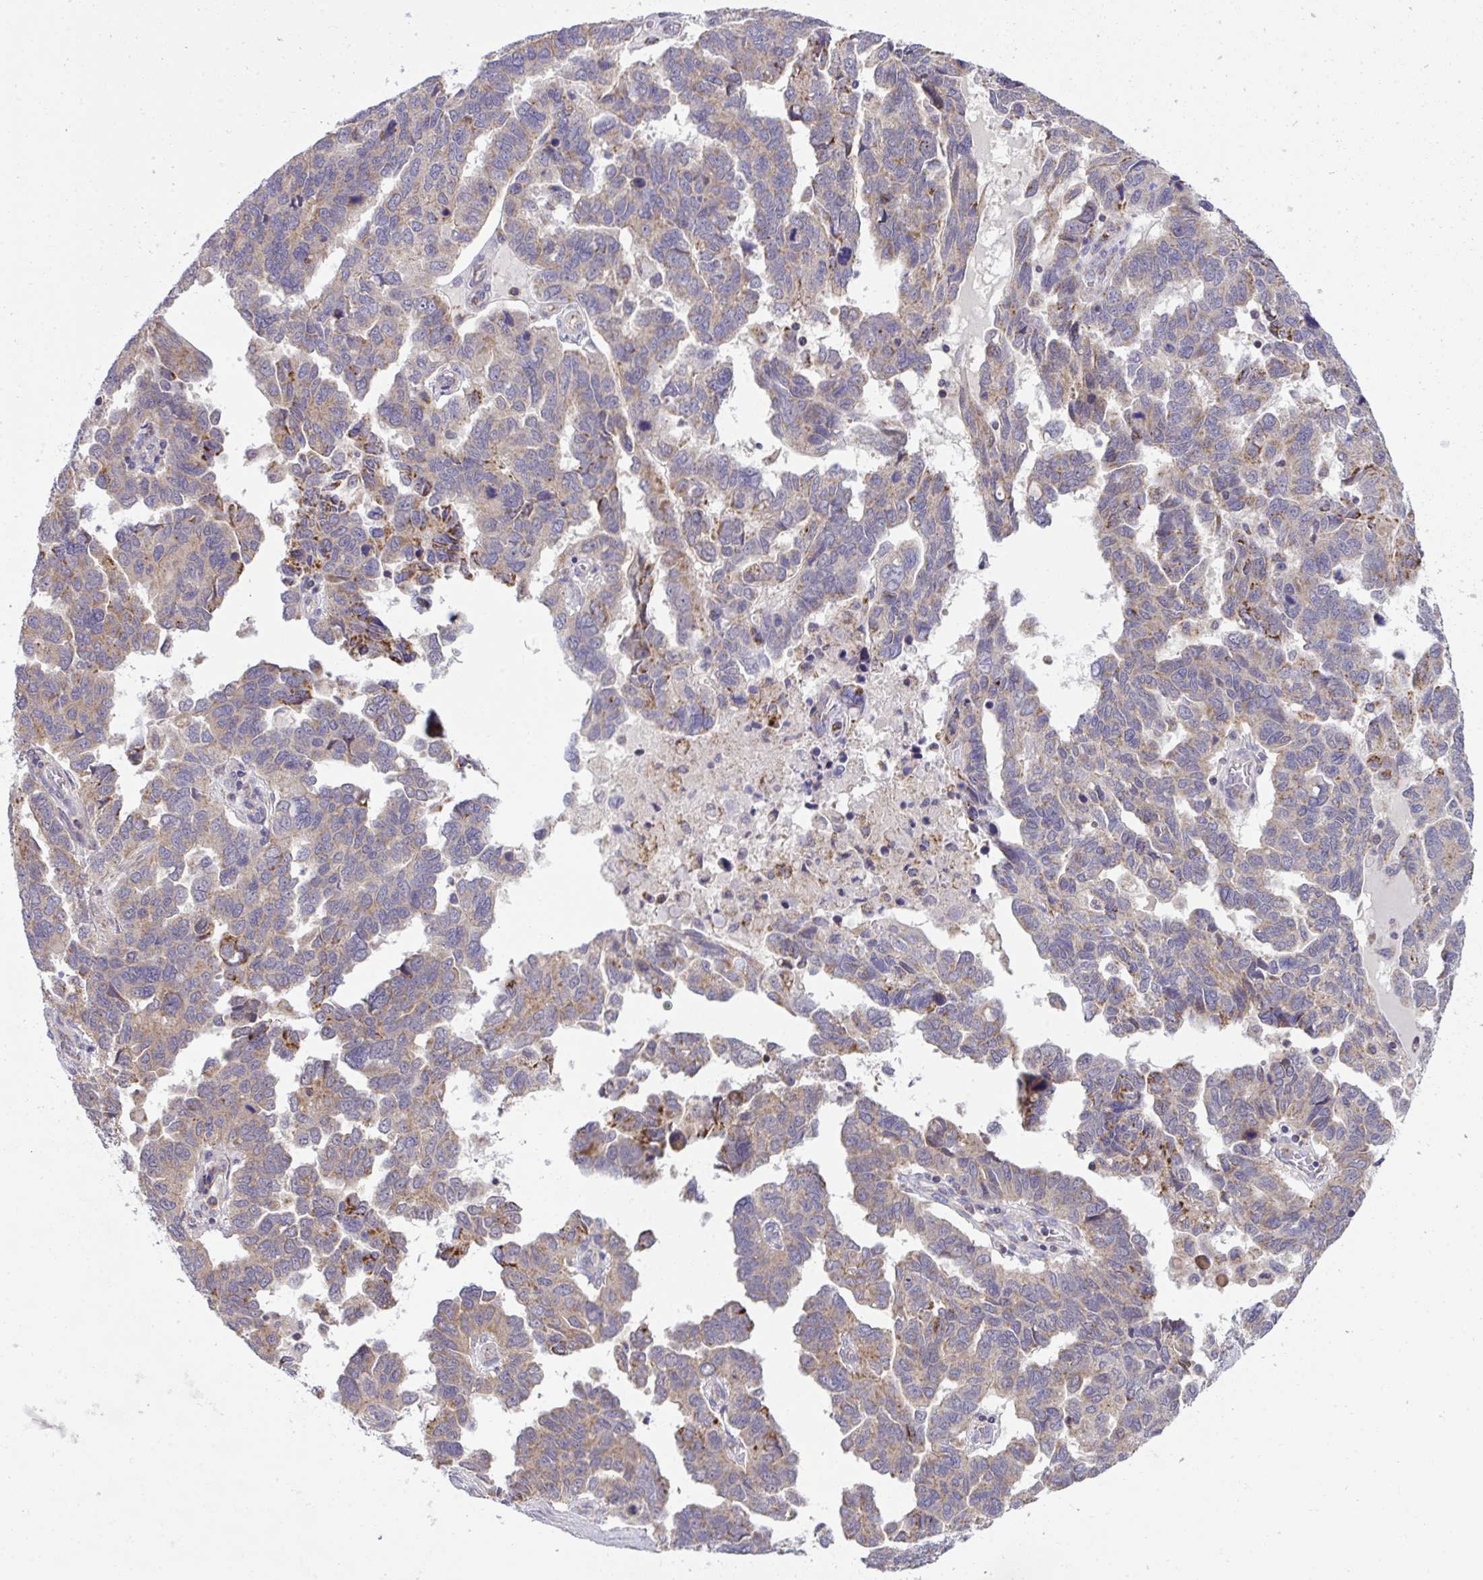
{"staining": {"intensity": "moderate", "quantity": "25%-75%", "location": "cytoplasmic/membranous"}, "tissue": "ovarian cancer", "cell_type": "Tumor cells", "image_type": "cancer", "snomed": [{"axis": "morphology", "description": "Cystadenocarcinoma, serous, NOS"}, {"axis": "topography", "description": "Ovary"}], "caption": "This image shows serous cystadenocarcinoma (ovarian) stained with immunohistochemistry (IHC) to label a protein in brown. The cytoplasmic/membranous of tumor cells show moderate positivity for the protein. Nuclei are counter-stained blue.", "gene": "XAF1", "patient": {"sex": "female", "age": 64}}